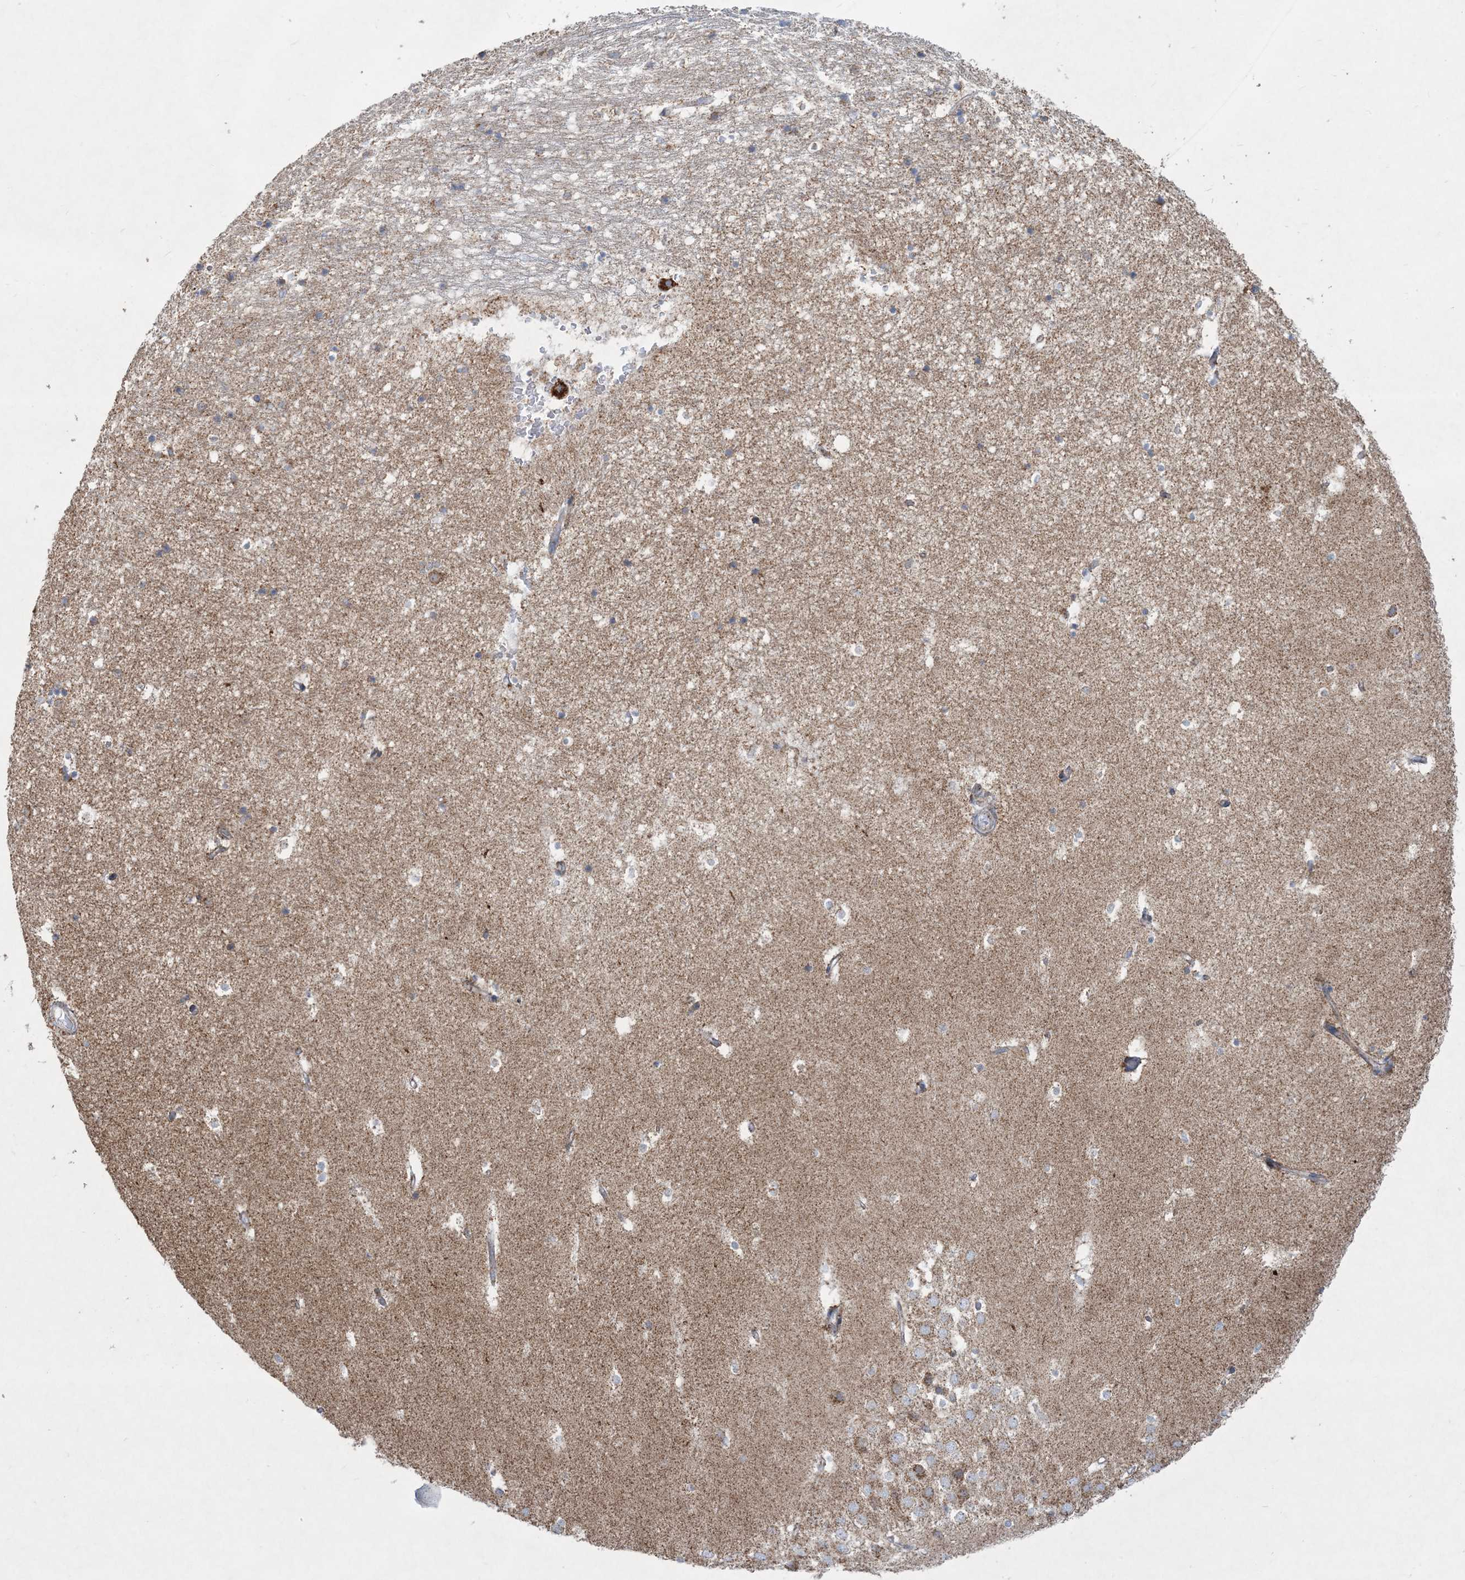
{"staining": {"intensity": "moderate", "quantity": "25%-75%", "location": "cytoplasmic/membranous"}, "tissue": "hippocampus", "cell_type": "Glial cells", "image_type": "normal", "snomed": [{"axis": "morphology", "description": "Normal tissue, NOS"}, {"axis": "topography", "description": "Hippocampus"}], "caption": "The image reveals immunohistochemical staining of normal hippocampus. There is moderate cytoplasmic/membranous expression is seen in approximately 25%-75% of glial cells.", "gene": "BEND4", "patient": {"sex": "female", "age": 52}}